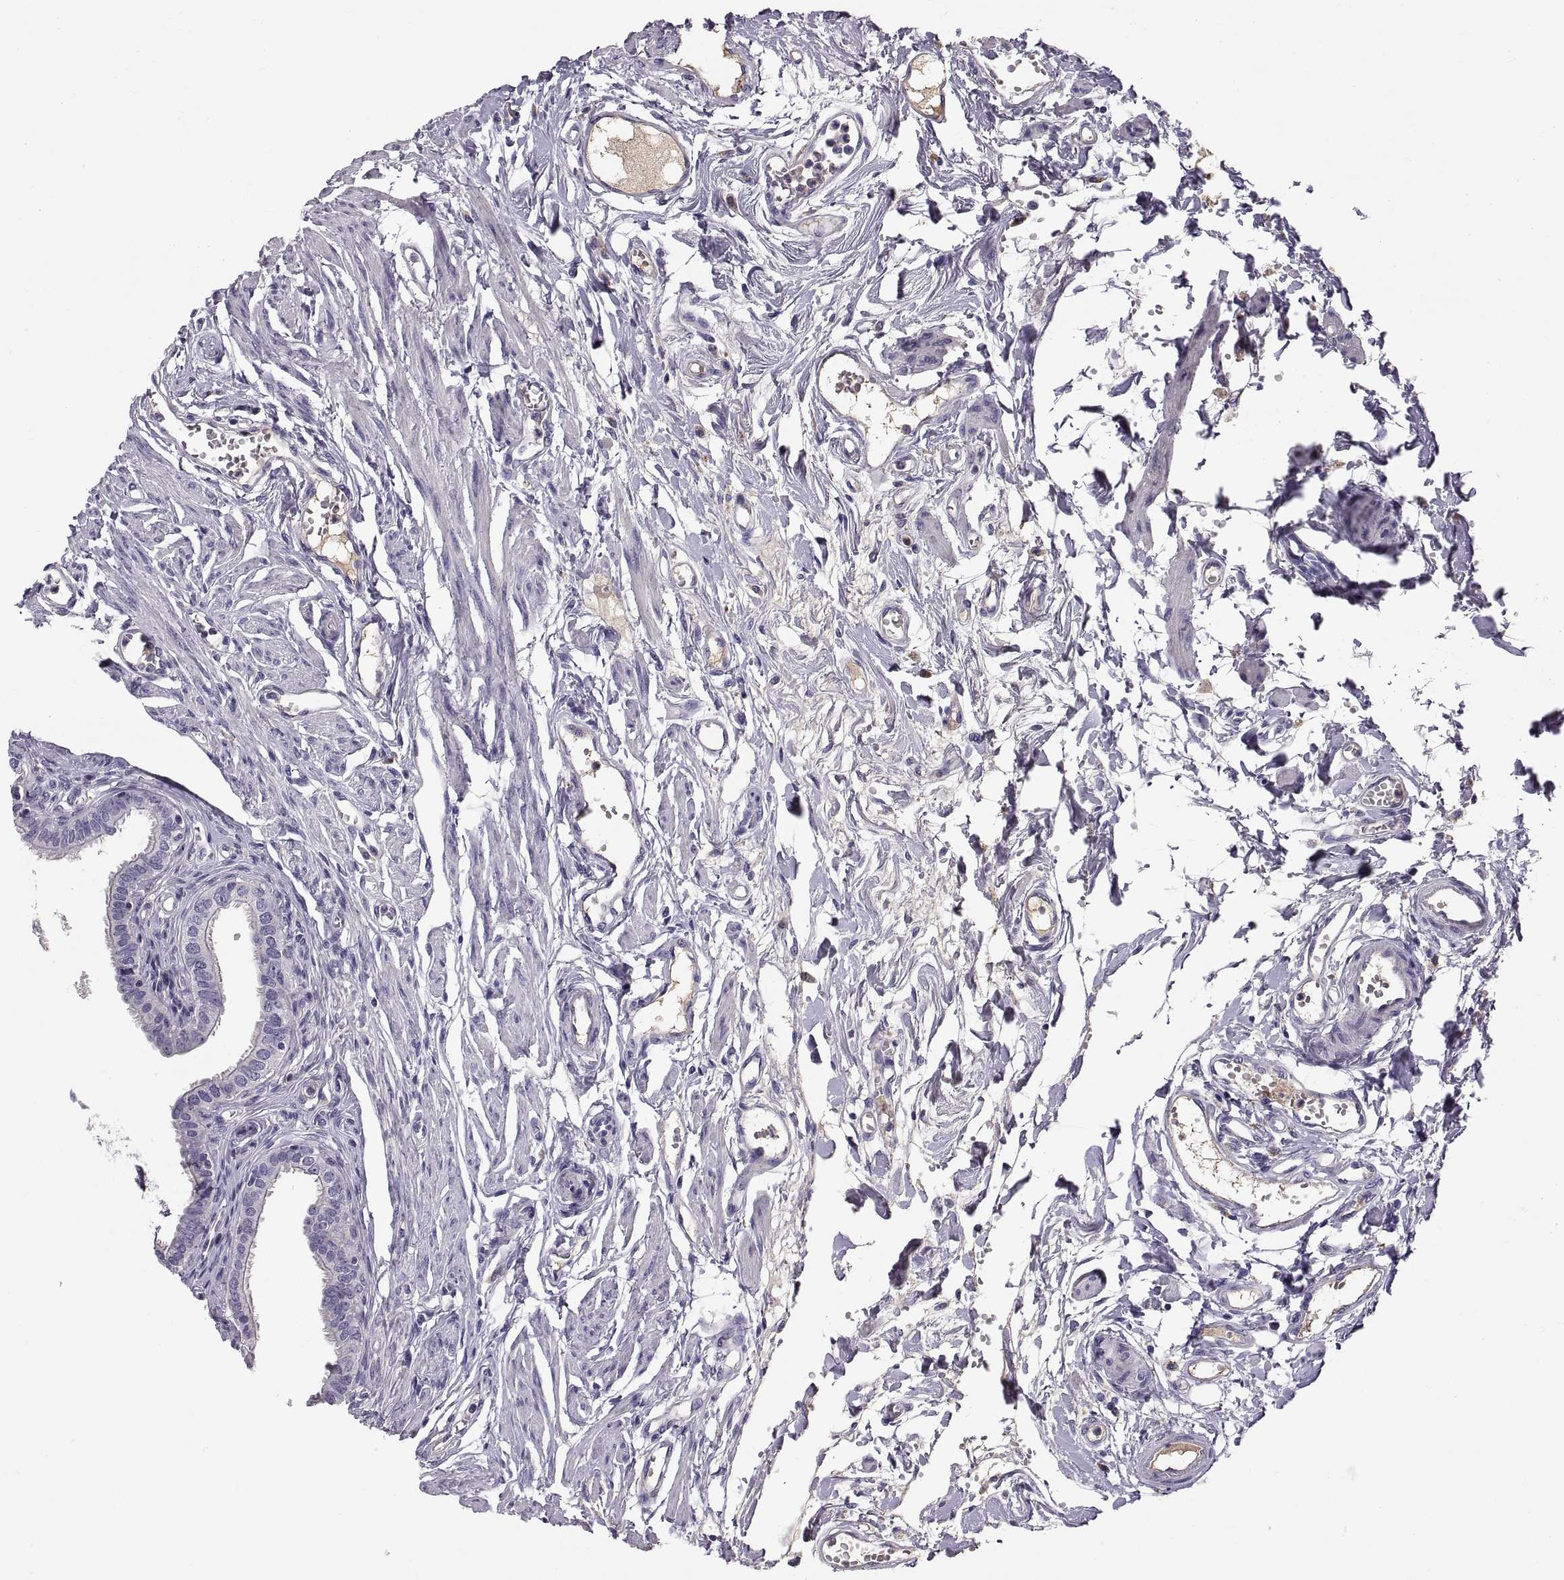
{"staining": {"intensity": "negative", "quantity": "none", "location": "none"}, "tissue": "fallopian tube", "cell_type": "Glandular cells", "image_type": "normal", "snomed": [{"axis": "morphology", "description": "Normal tissue, NOS"}, {"axis": "morphology", "description": "Carcinoma, endometroid"}, {"axis": "topography", "description": "Fallopian tube"}, {"axis": "topography", "description": "Ovary"}], "caption": "A histopathology image of fallopian tube stained for a protein reveals no brown staining in glandular cells. (DAB IHC, high magnification).", "gene": "ADAM32", "patient": {"sex": "female", "age": 42}}